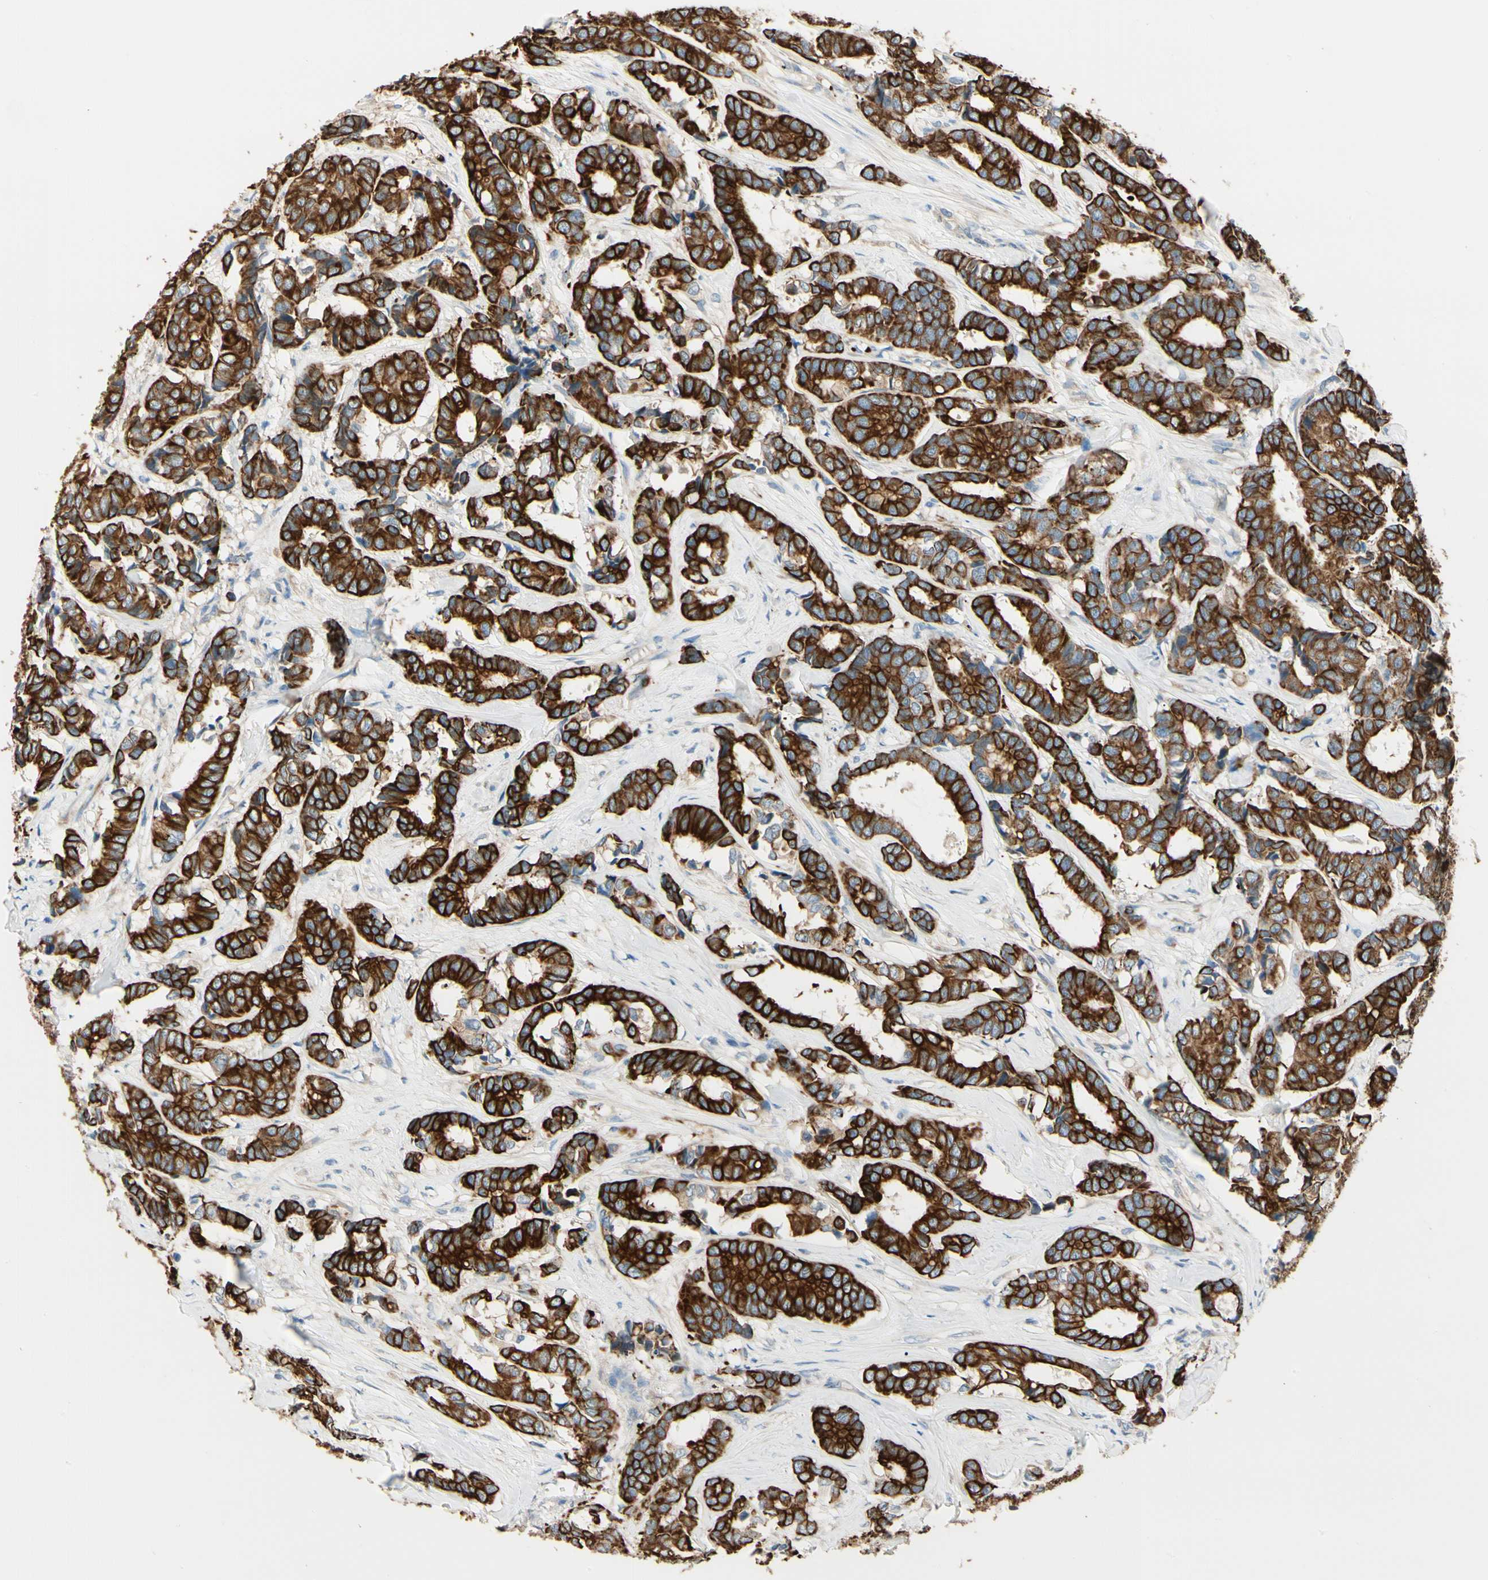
{"staining": {"intensity": "strong", "quantity": ">75%", "location": "cytoplasmic/membranous"}, "tissue": "breast cancer", "cell_type": "Tumor cells", "image_type": "cancer", "snomed": [{"axis": "morphology", "description": "Duct carcinoma"}, {"axis": "topography", "description": "Breast"}], "caption": "Immunohistochemistry (IHC) of human breast invasive ductal carcinoma displays high levels of strong cytoplasmic/membranous staining in about >75% of tumor cells.", "gene": "DUSP12", "patient": {"sex": "female", "age": 87}}